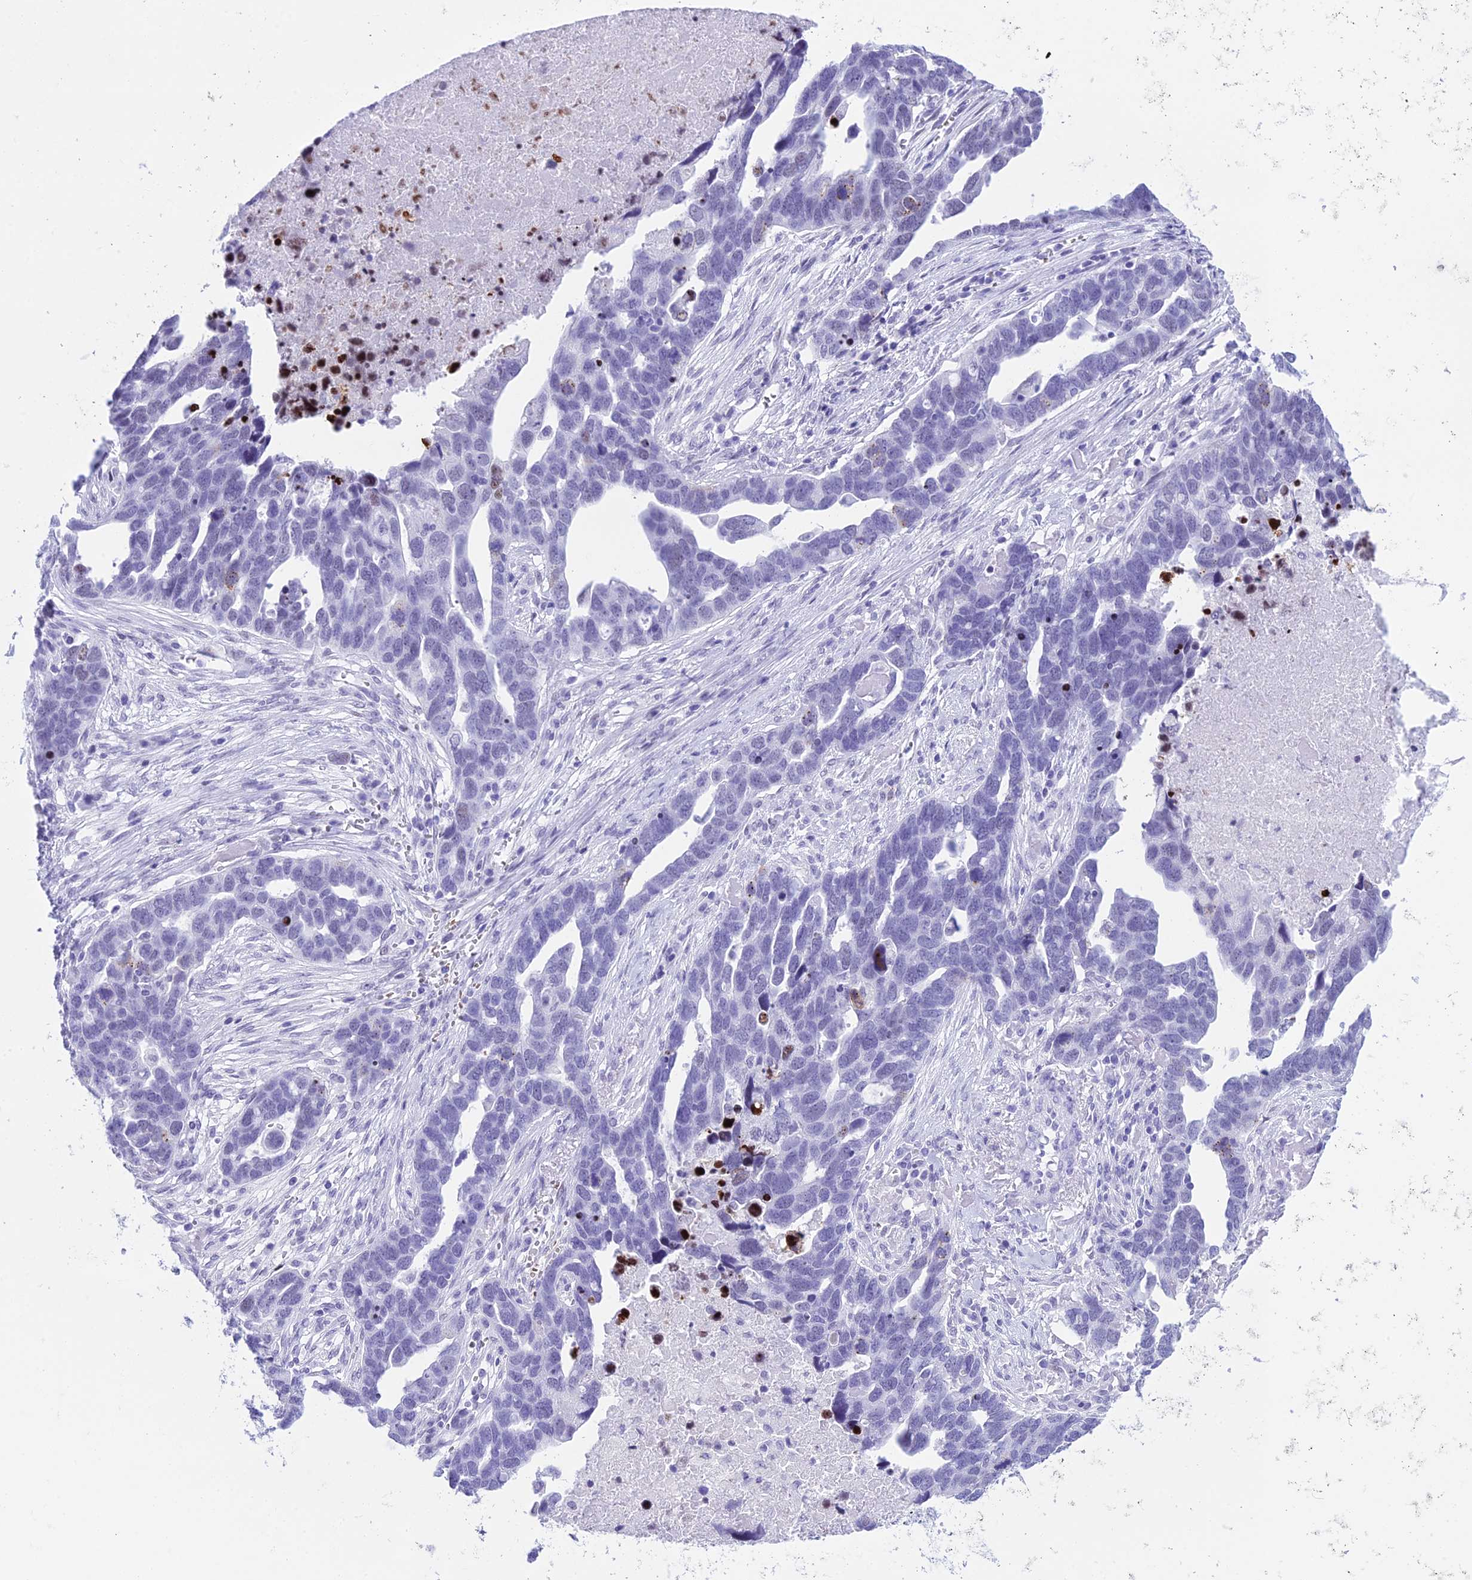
{"staining": {"intensity": "negative", "quantity": "none", "location": "none"}, "tissue": "ovarian cancer", "cell_type": "Tumor cells", "image_type": "cancer", "snomed": [{"axis": "morphology", "description": "Cystadenocarcinoma, serous, NOS"}, {"axis": "topography", "description": "Ovary"}], "caption": "This is an immunohistochemistry (IHC) image of serous cystadenocarcinoma (ovarian). There is no positivity in tumor cells.", "gene": "RNPS1", "patient": {"sex": "female", "age": 54}}